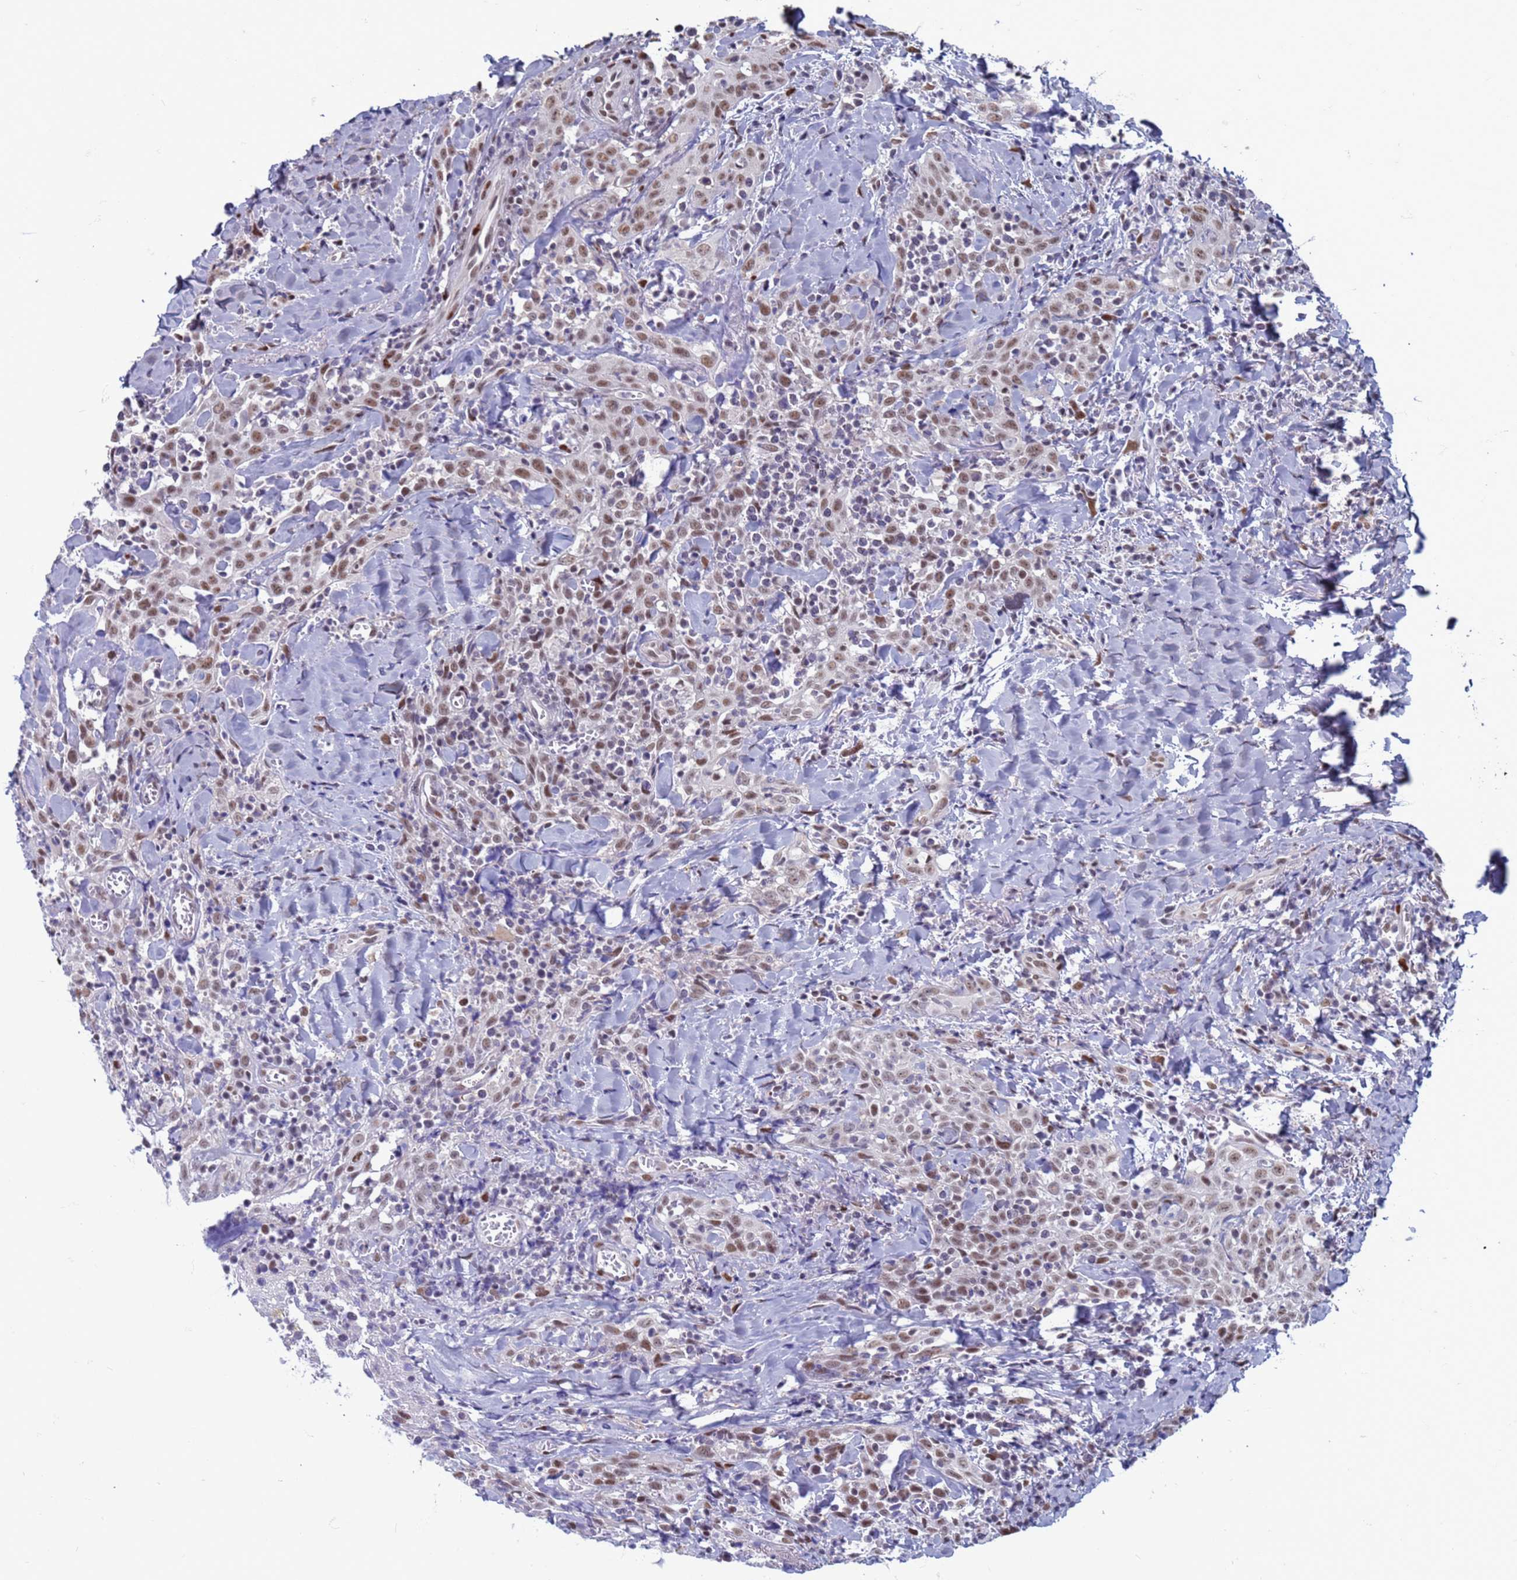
{"staining": {"intensity": "moderate", "quantity": ">75%", "location": "nuclear"}, "tissue": "head and neck cancer", "cell_type": "Tumor cells", "image_type": "cancer", "snomed": [{"axis": "morphology", "description": "Squamous cell carcinoma, NOS"}, {"axis": "topography", "description": "Head-Neck"}], "caption": "Brown immunohistochemical staining in head and neck squamous cell carcinoma displays moderate nuclear positivity in approximately >75% of tumor cells. (Stains: DAB (3,3'-diaminobenzidine) in brown, nuclei in blue, Microscopy: brightfield microscopy at high magnification).", "gene": "SAE1", "patient": {"sex": "female", "age": 70}}